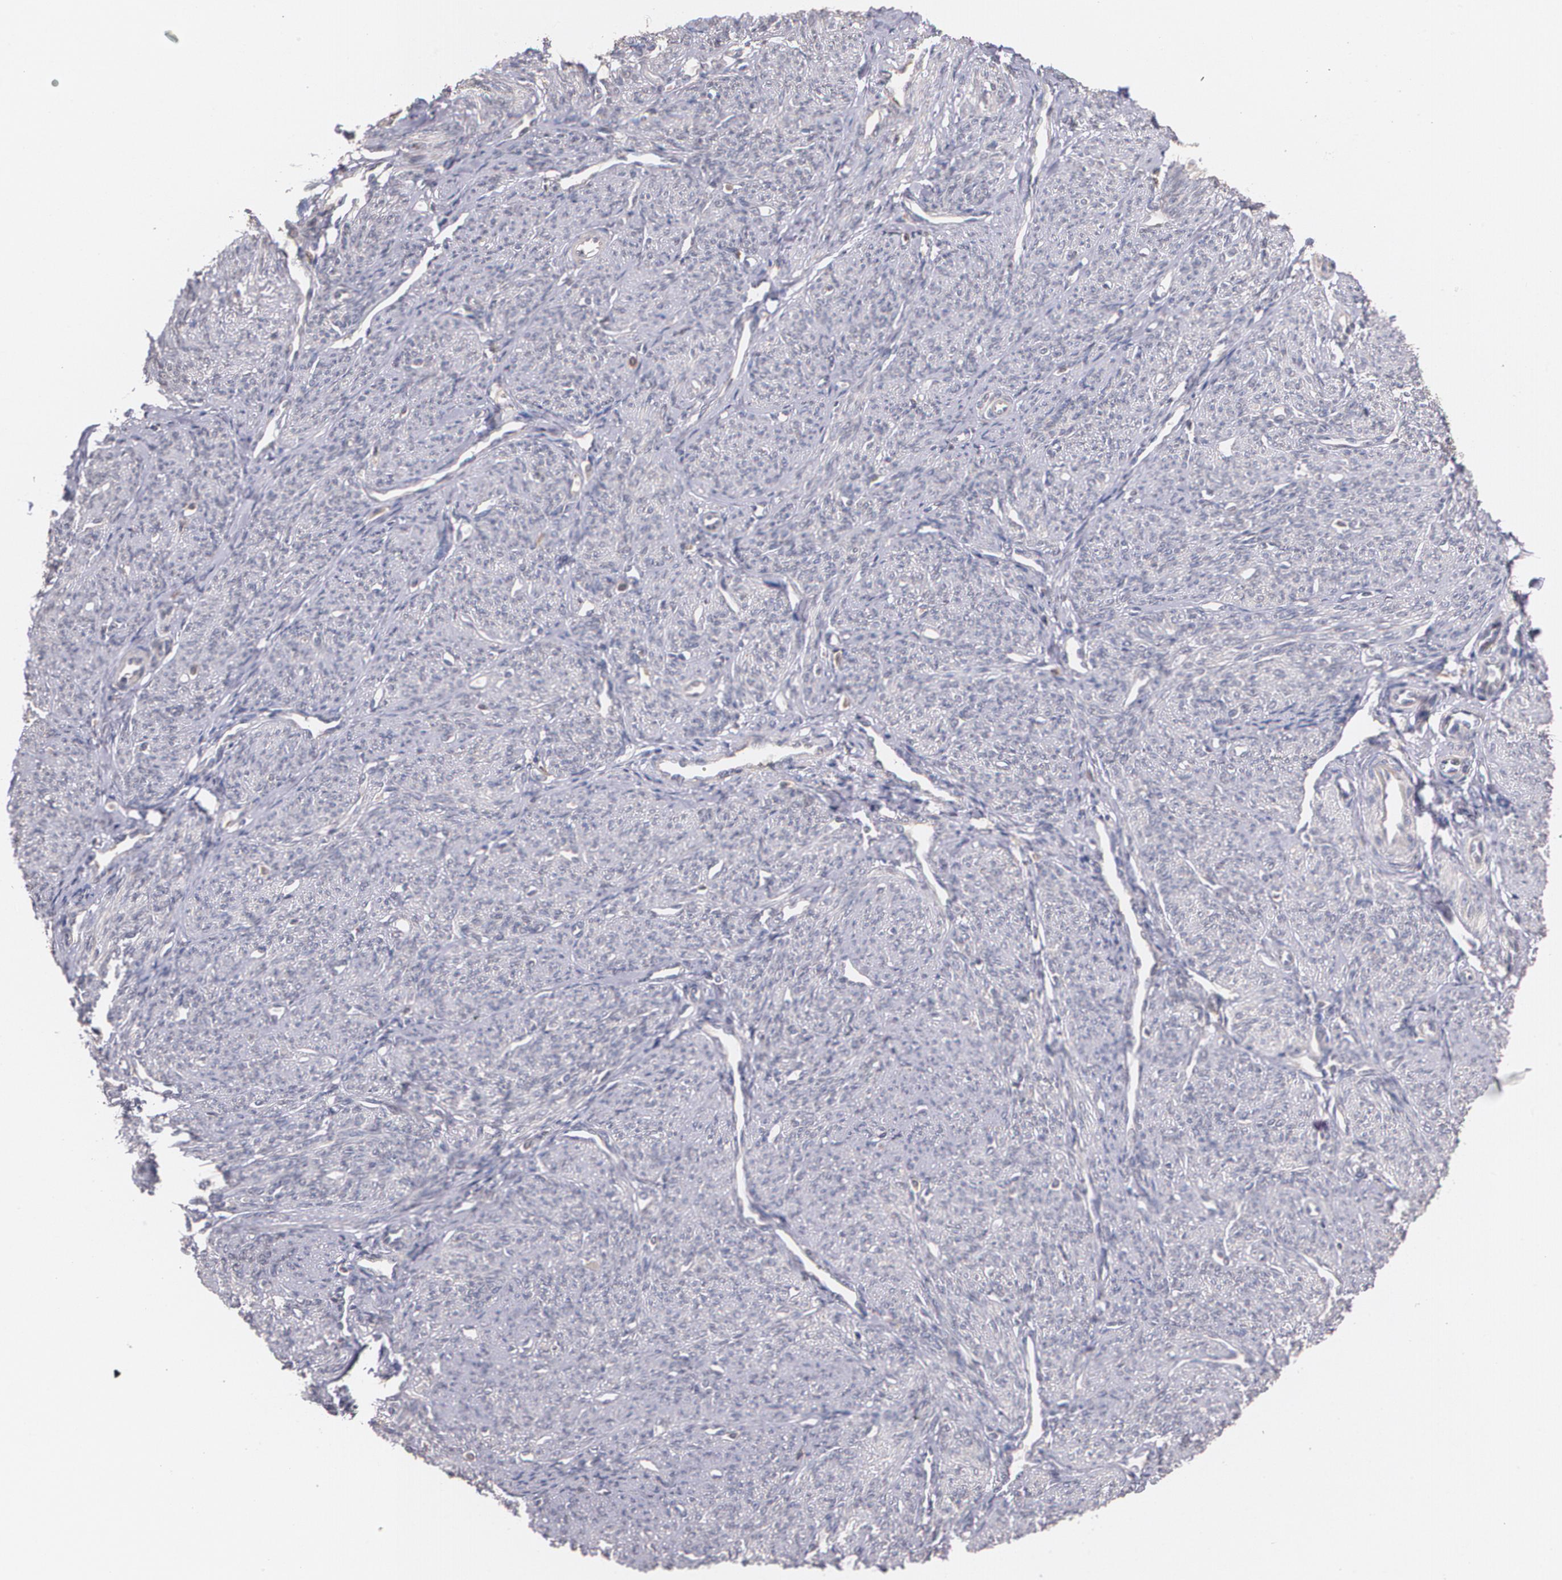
{"staining": {"intensity": "weak", "quantity": "<25%", "location": "cytoplasmic/membranous"}, "tissue": "smooth muscle", "cell_type": "Smooth muscle cells", "image_type": "normal", "snomed": [{"axis": "morphology", "description": "Normal tissue, NOS"}, {"axis": "topography", "description": "Cervix"}, {"axis": "topography", "description": "Endometrium"}], "caption": "IHC micrograph of benign human smooth muscle stained for a protein (brown), which shows no expression in smooth muscle cells. The staining is performed using DAB brown chromogen with nuclei counter-stained in using hematoxylin.", "gene": "IFNGR2", "patient": {"sex": "female", "age": 65}}